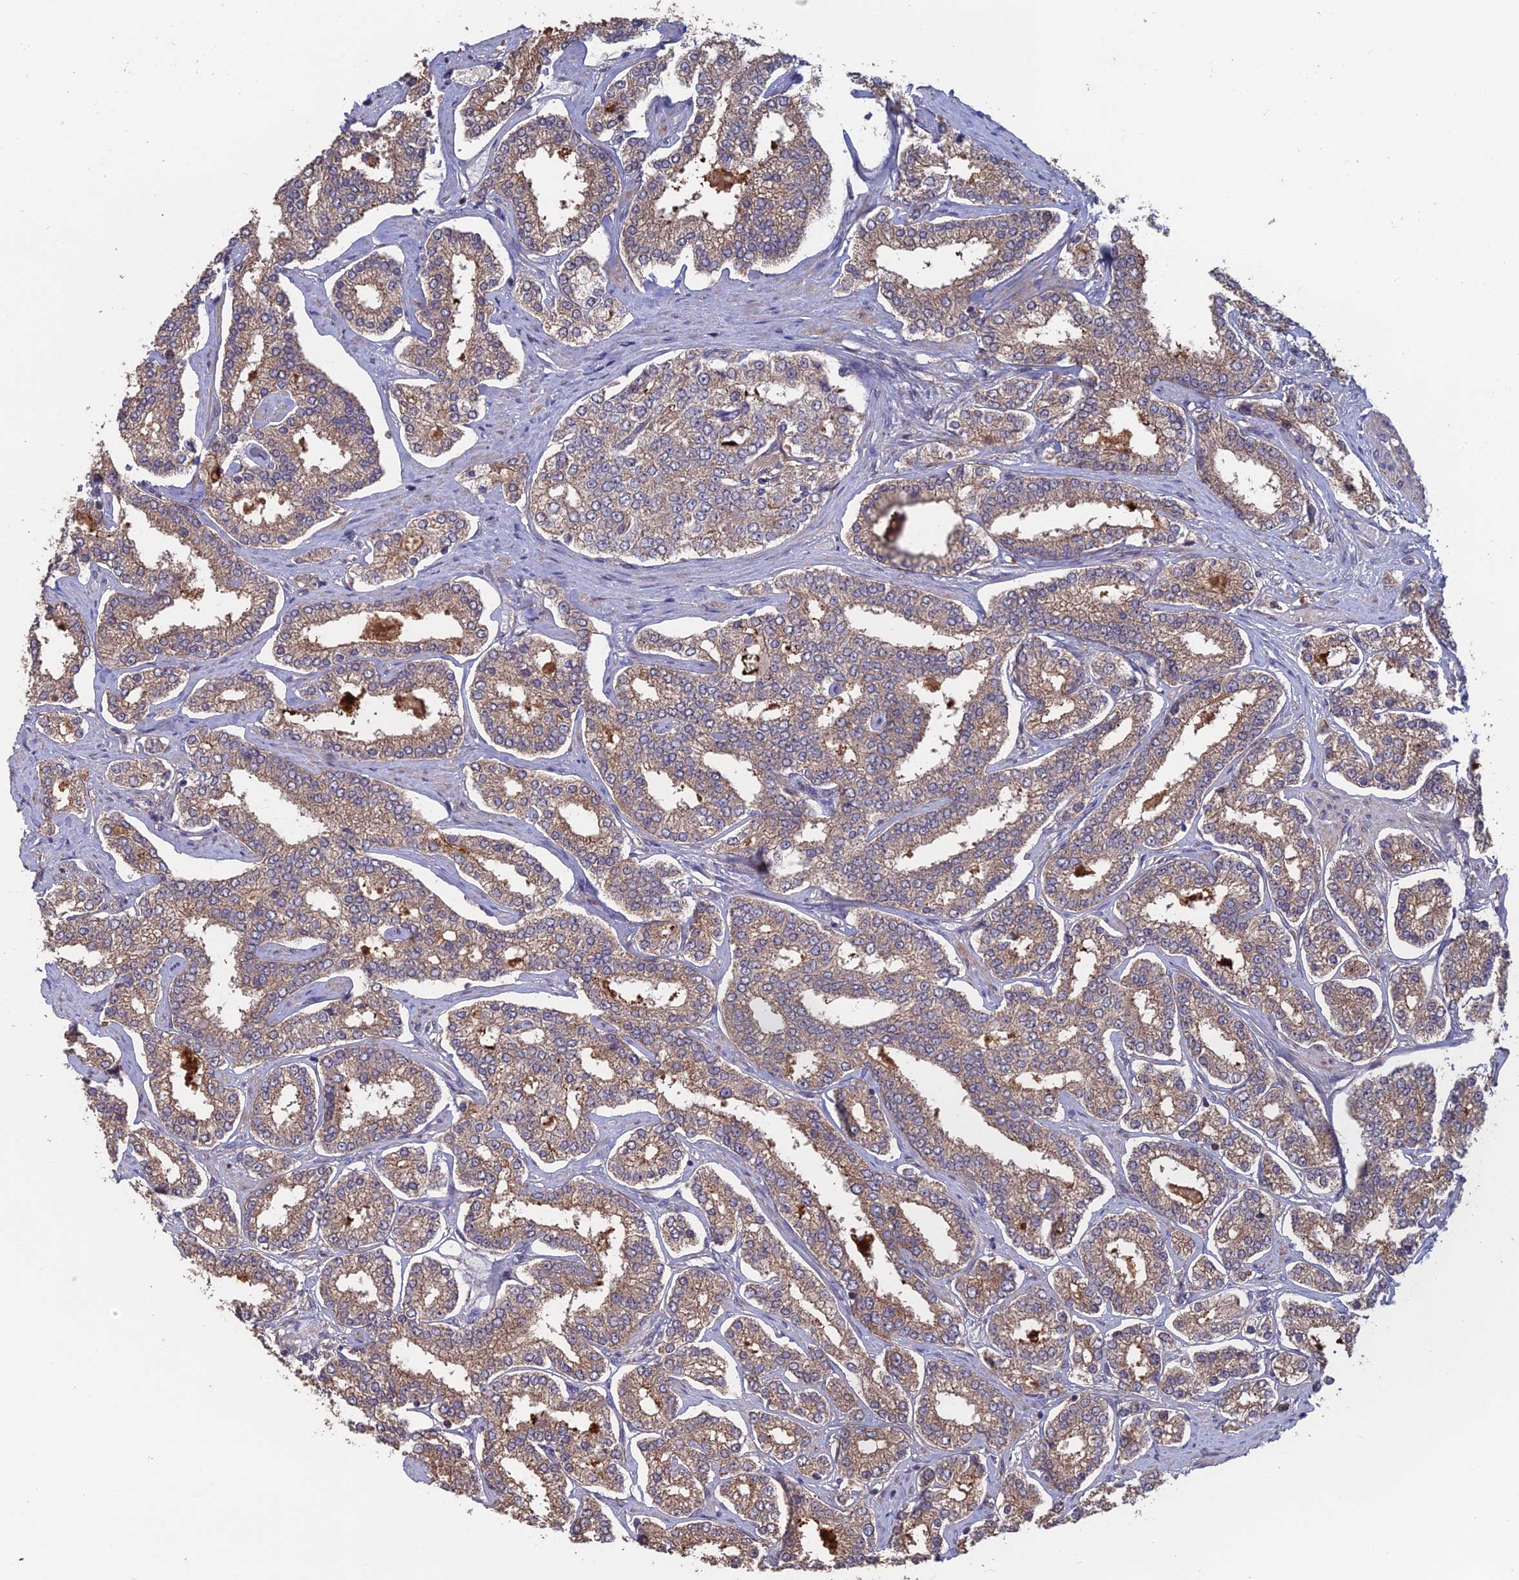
{"staining": {"intensity": "moderate", "quantity": ">75%", "location": "cytoplasmic/membranous"}, "tissue": "prostate cancer", "cell_type": "Tumor cells", "image_type": "cancer", "snomed": [{"axis": "morphology", "description": "Normal tissue, NOS"}, {"axis": "morphology", "description": "Adenocarcinoma, High grade"}, {"axis": "topography", "description": "Prostate"}], "caption": "Immunohistochemistry (IHC) (DAB (3,3'-diaminobenzidine)) staining of high-grade adenocarcinoma (prostate) exhibits moderate cytoplasmic/membranous protein positivity in about >75% of tumor cells.", "gene": "SHISA5", "patient": {"sex": "male", "age": 83}}